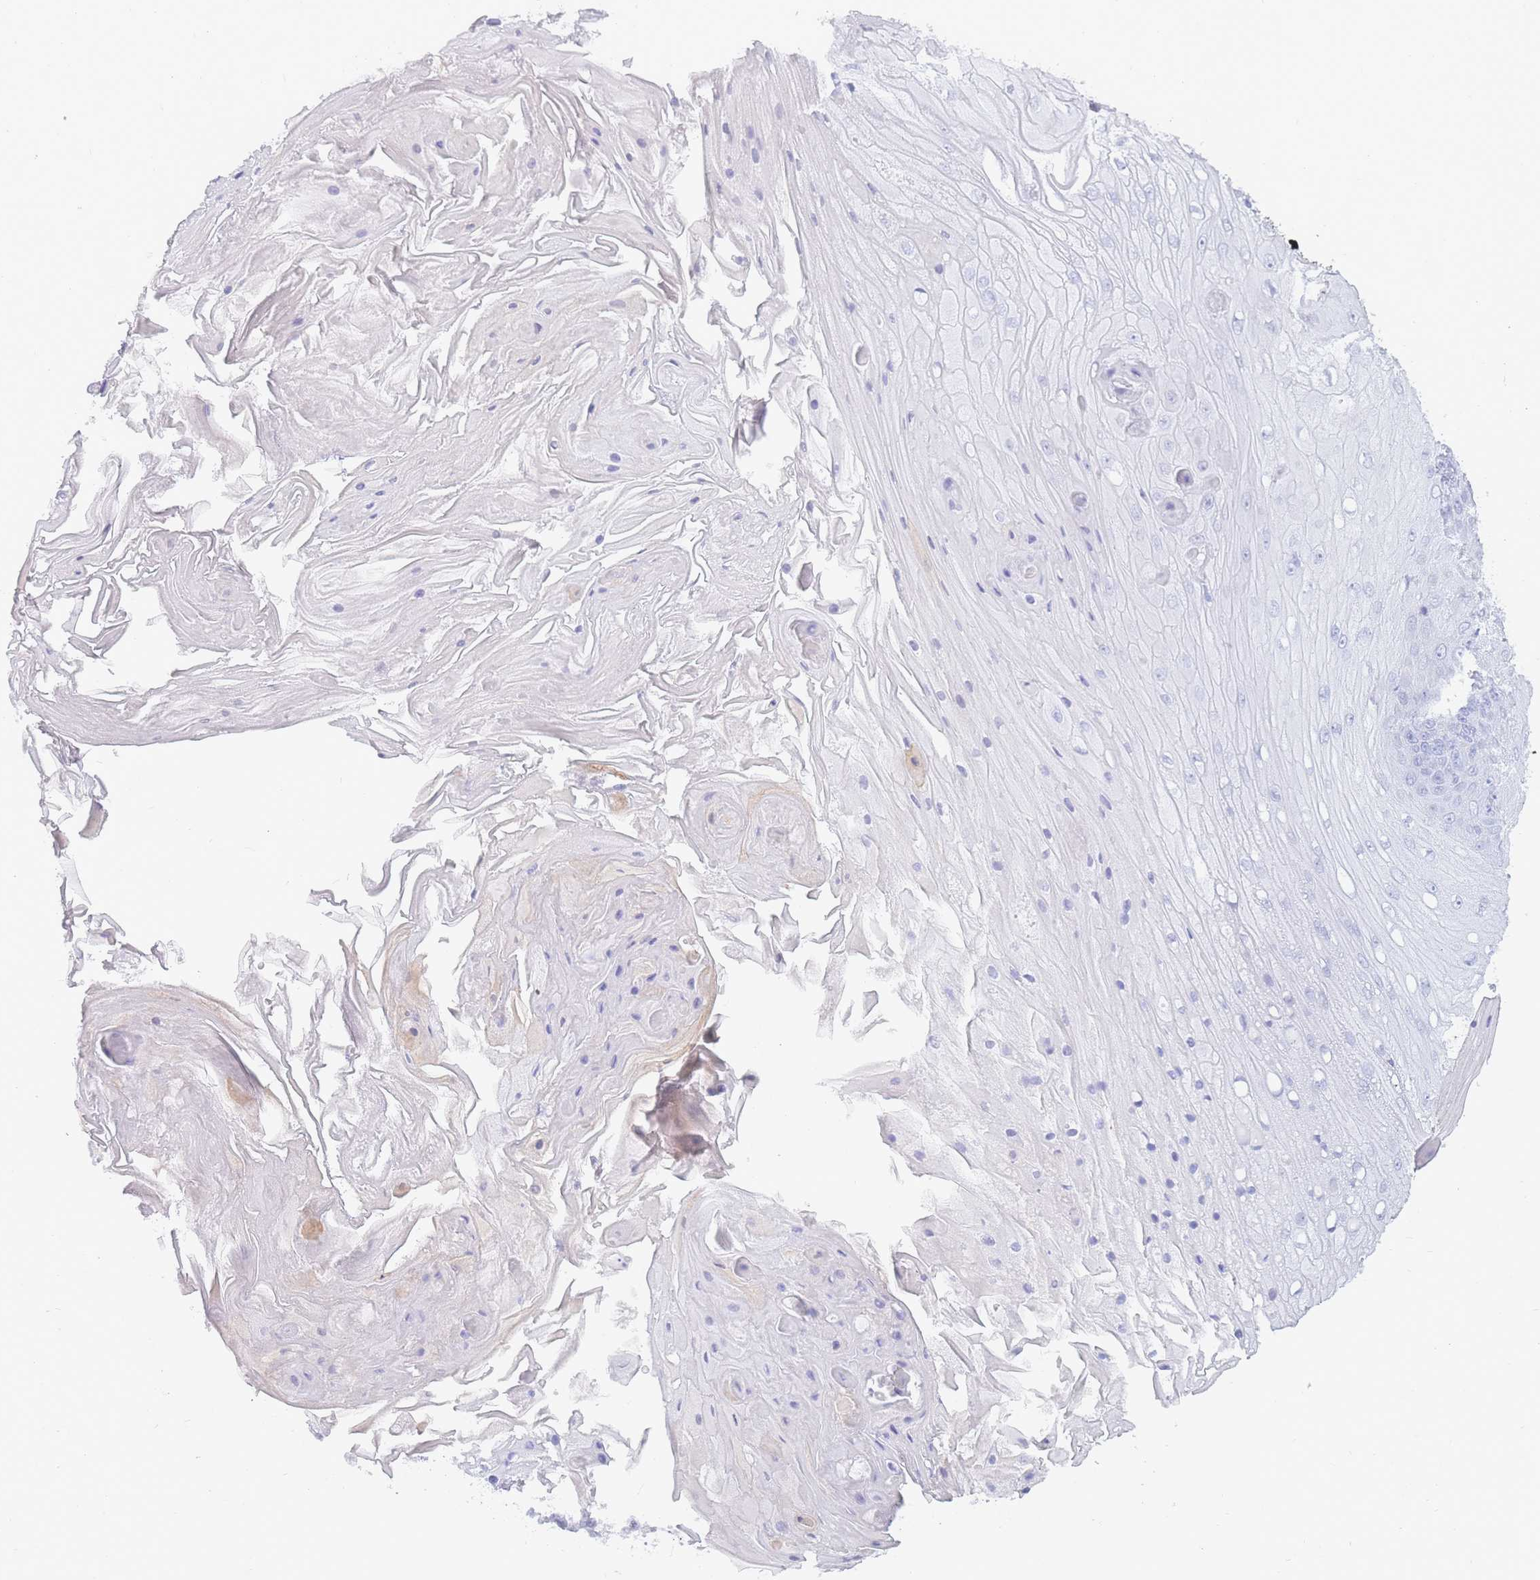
{"staining": {"intensity": "negative", "quantity": "none", "location": "none"}, "tissue": "skin cancer", "cell_type": "Tumor cells", "image_type": "cancer", "snomed": [{"axis": "morphology", "description": "Squamous cell carcinoma, NOS"}, {"axis": "topography", "description": "Skin"}], "caption": "The immunohistochemistry micrograph has no significant staining in tumor cells of skin squamous cell carcinoma tissue.", "gene": "PSMB5", "patient": {"sex": "male", "age": 70}}